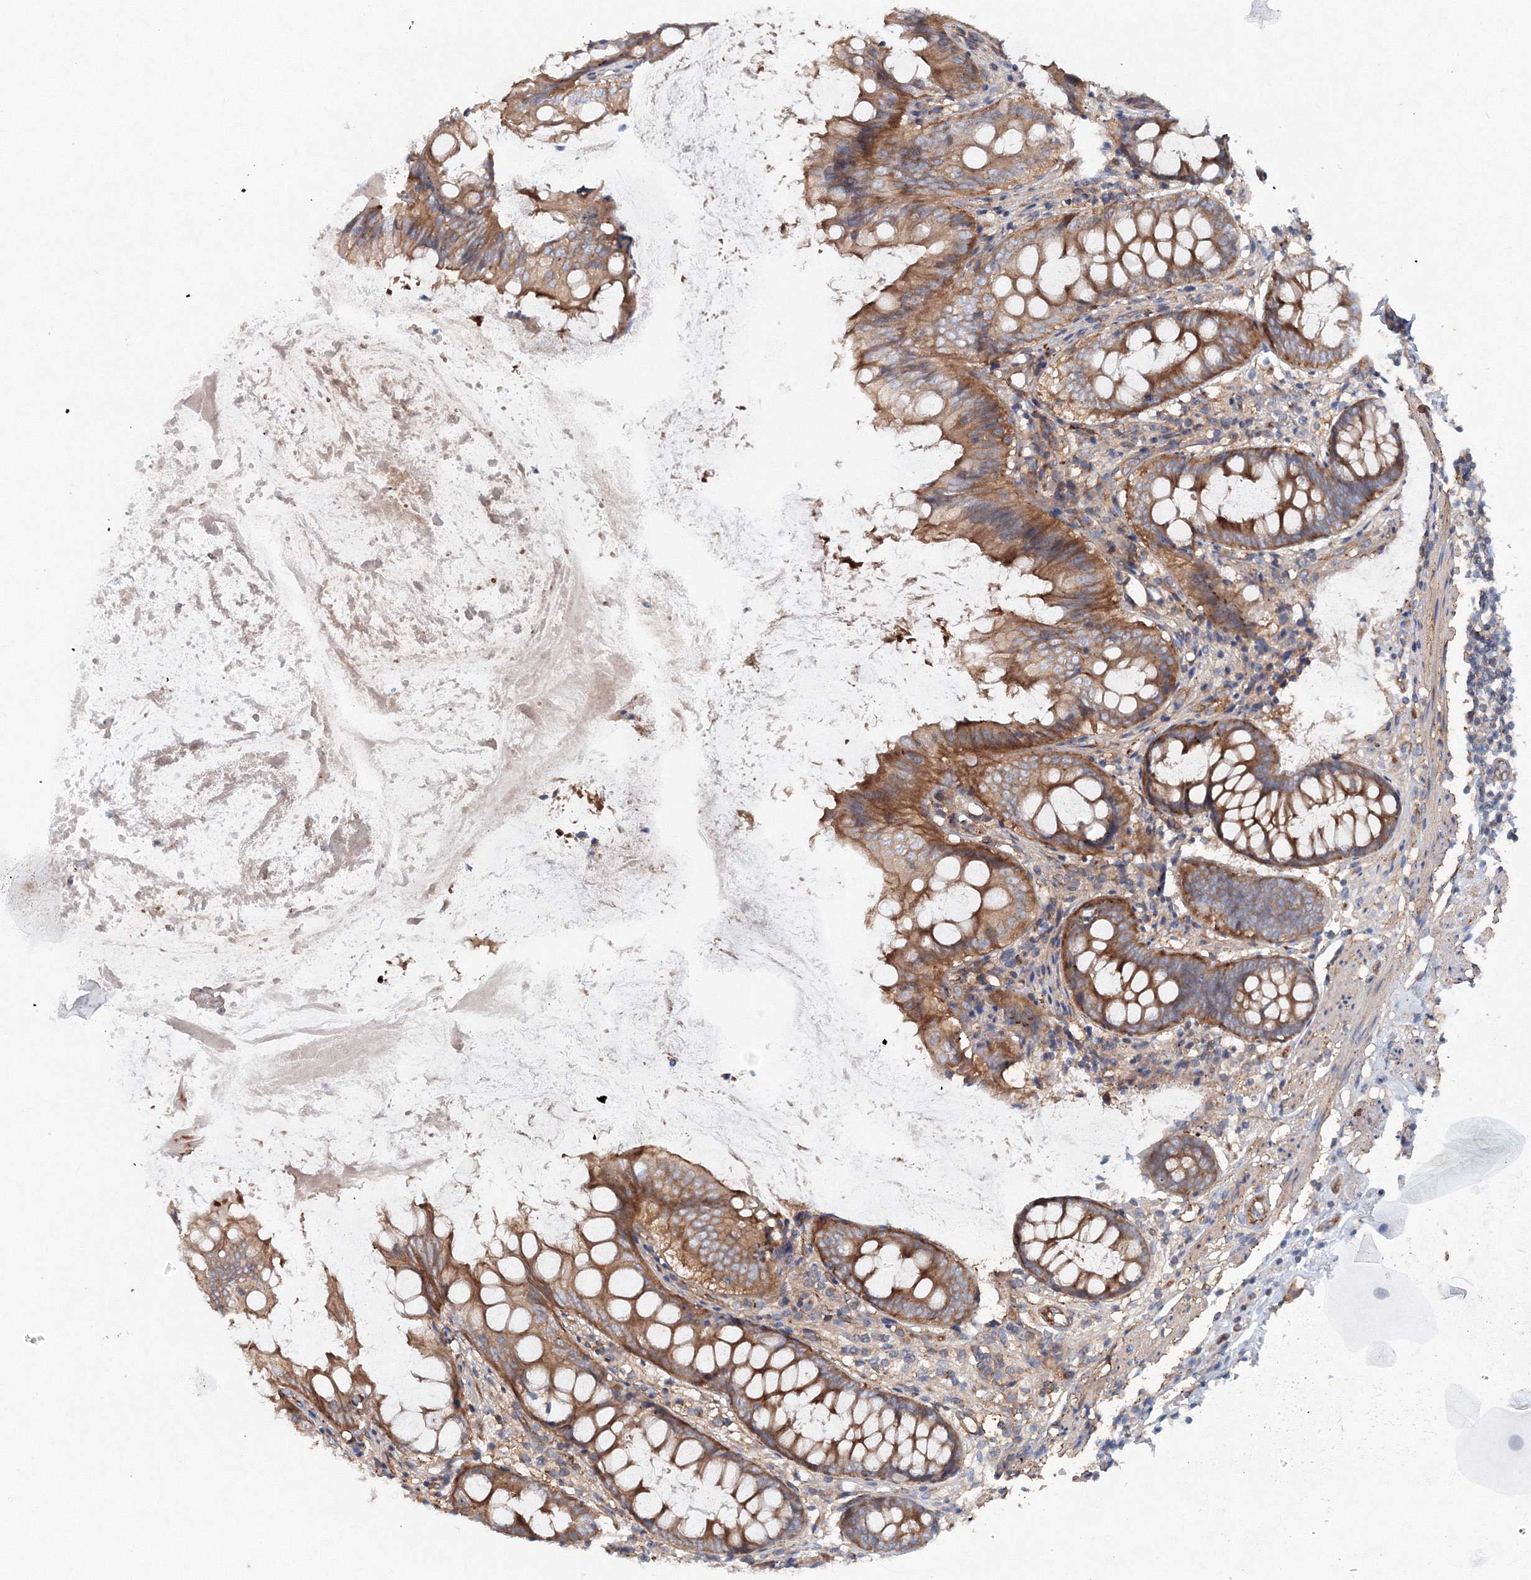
{"staining": {"intensity": "moderate", "quantity": ">75%", "location": "cytoplasmic/membranous"}, "tissue": "appendix", "cell_type": "Glandular cells", "image_type": "normal", "snomed": [{"axis": "morphology", "description": "Normal tissue, NOS"}, {"axis": "topography", "description": "Appendix"}], "caption": "A brown stain shows moderate cytoplasmic/membranous expression of a protein in glandular cells of unremarkable appendix. Nuclei are stained in blue.", "gene": "EXOC1", "patient": {"sex": "female", "age": 77}}